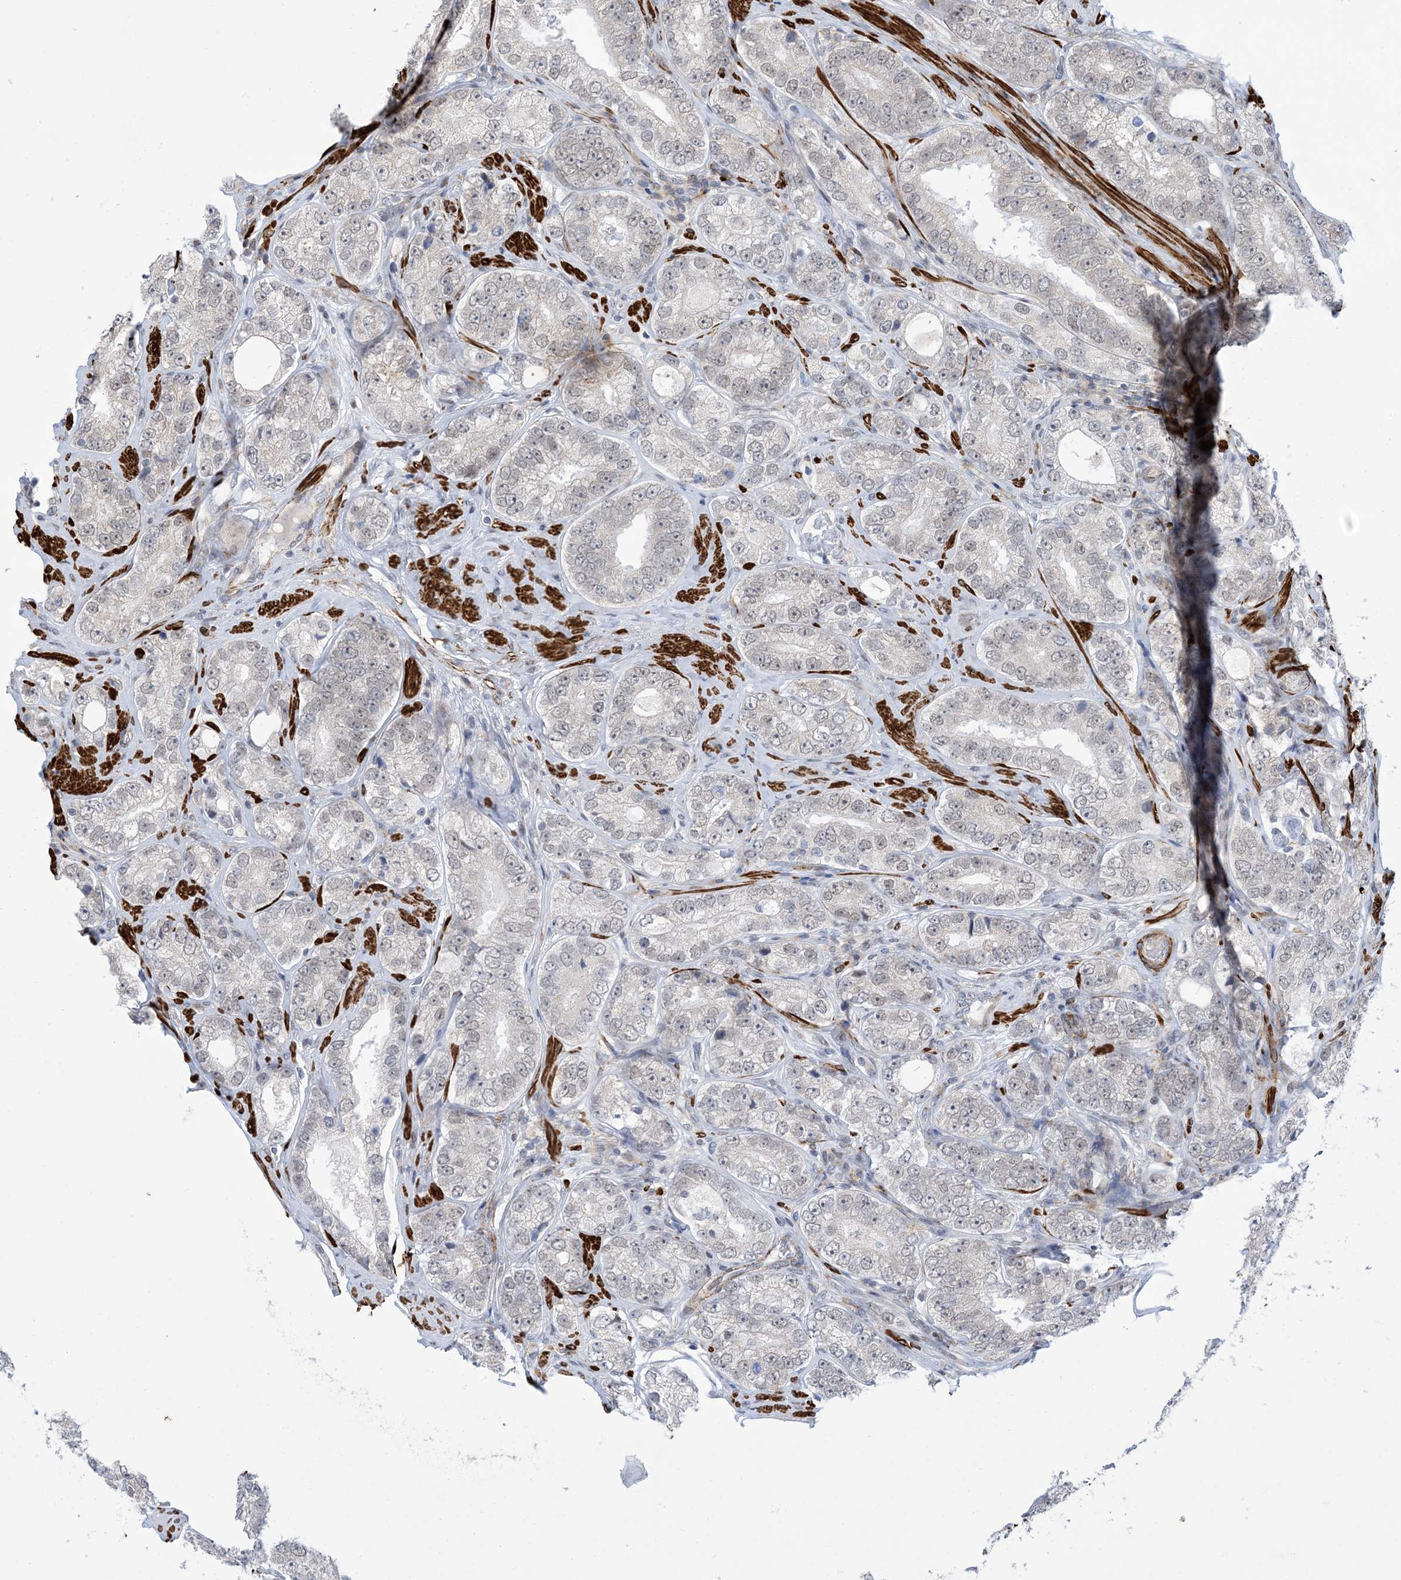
{"staining": {"intensity": "negative", "quantity": "none", "location": "none"}, "tissue": "prostate cancer", "cell_type": "Tumor cells", "image_type": "cancer", "snomed": [{"axis": "morphology", "description": "Adenocarcinoma, High grade"}, {"axis": "topography", "description": "Prostate"}], "caption": "Prostate high-grade adenocarcinoma was stained to show a protein in brown. There is no significant expression in tumor cells.", "gene": "ZNF8", "patient": {"sex": "male", "age": 56}}